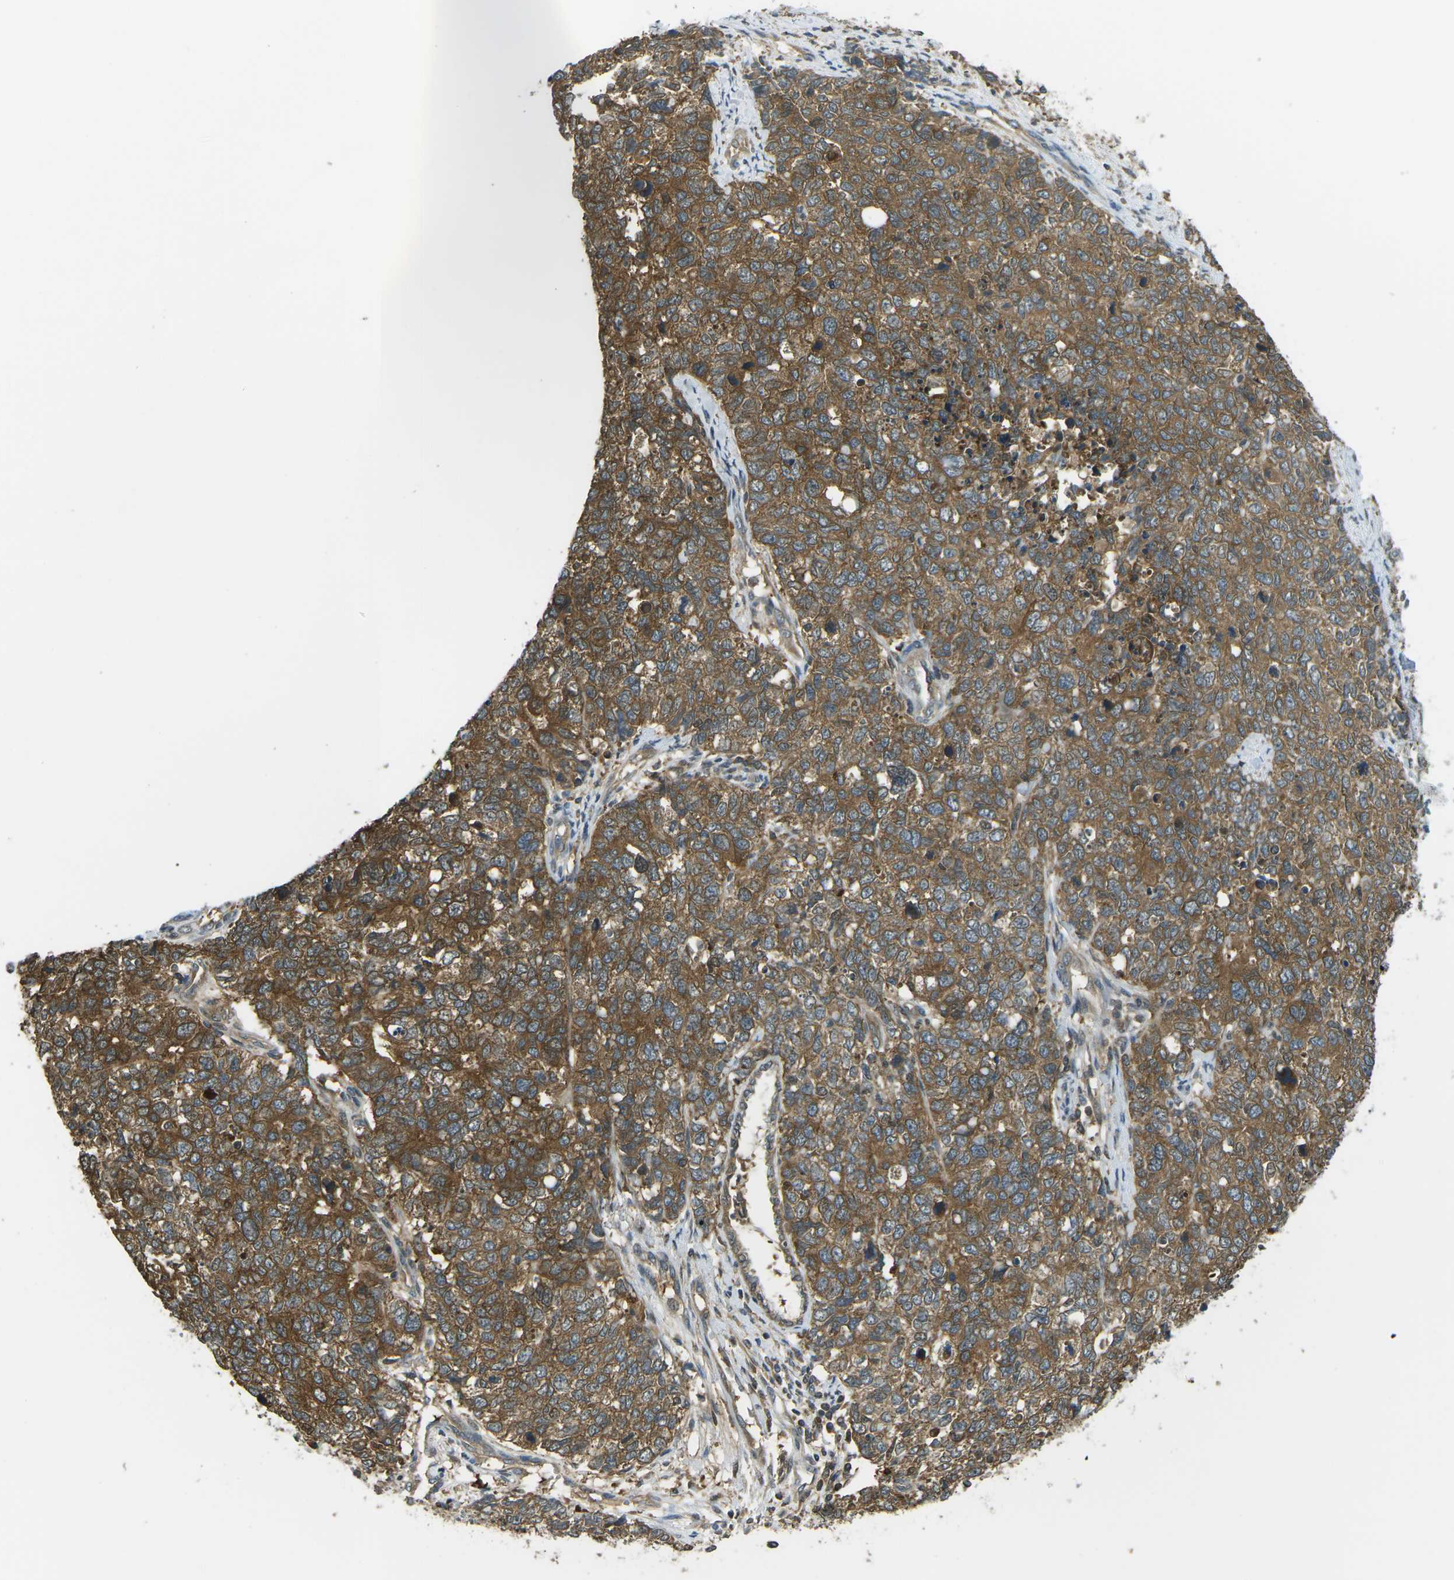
{"staining": {"intensity": "moderate", "quantity": ">75%", "location": "cytoplasmic/membranous"}, "tissue": "cervical cancer", "cell_type": "Tumor cells", "image_type": "cancer", "snomed": [{"axis": "morphology", "description": "Squamous cell carcinoma, NOS"}, {"axis": "topography", "description": "Cervix"}], "caption": "Immunohistochemistry (IHC) photomicrograph of neoplastic tissue: cervical cancer (squamous cell carcinoma) stained using IHC exhibits medium levels of moderate protein expression localized specifically in the cytoplasmic/membranous of tumor cells, appearing as a cytoplasmic/membranous brown color.", "gene": "PIEZO2", "patient": {"sex": "female", "age": 63}}